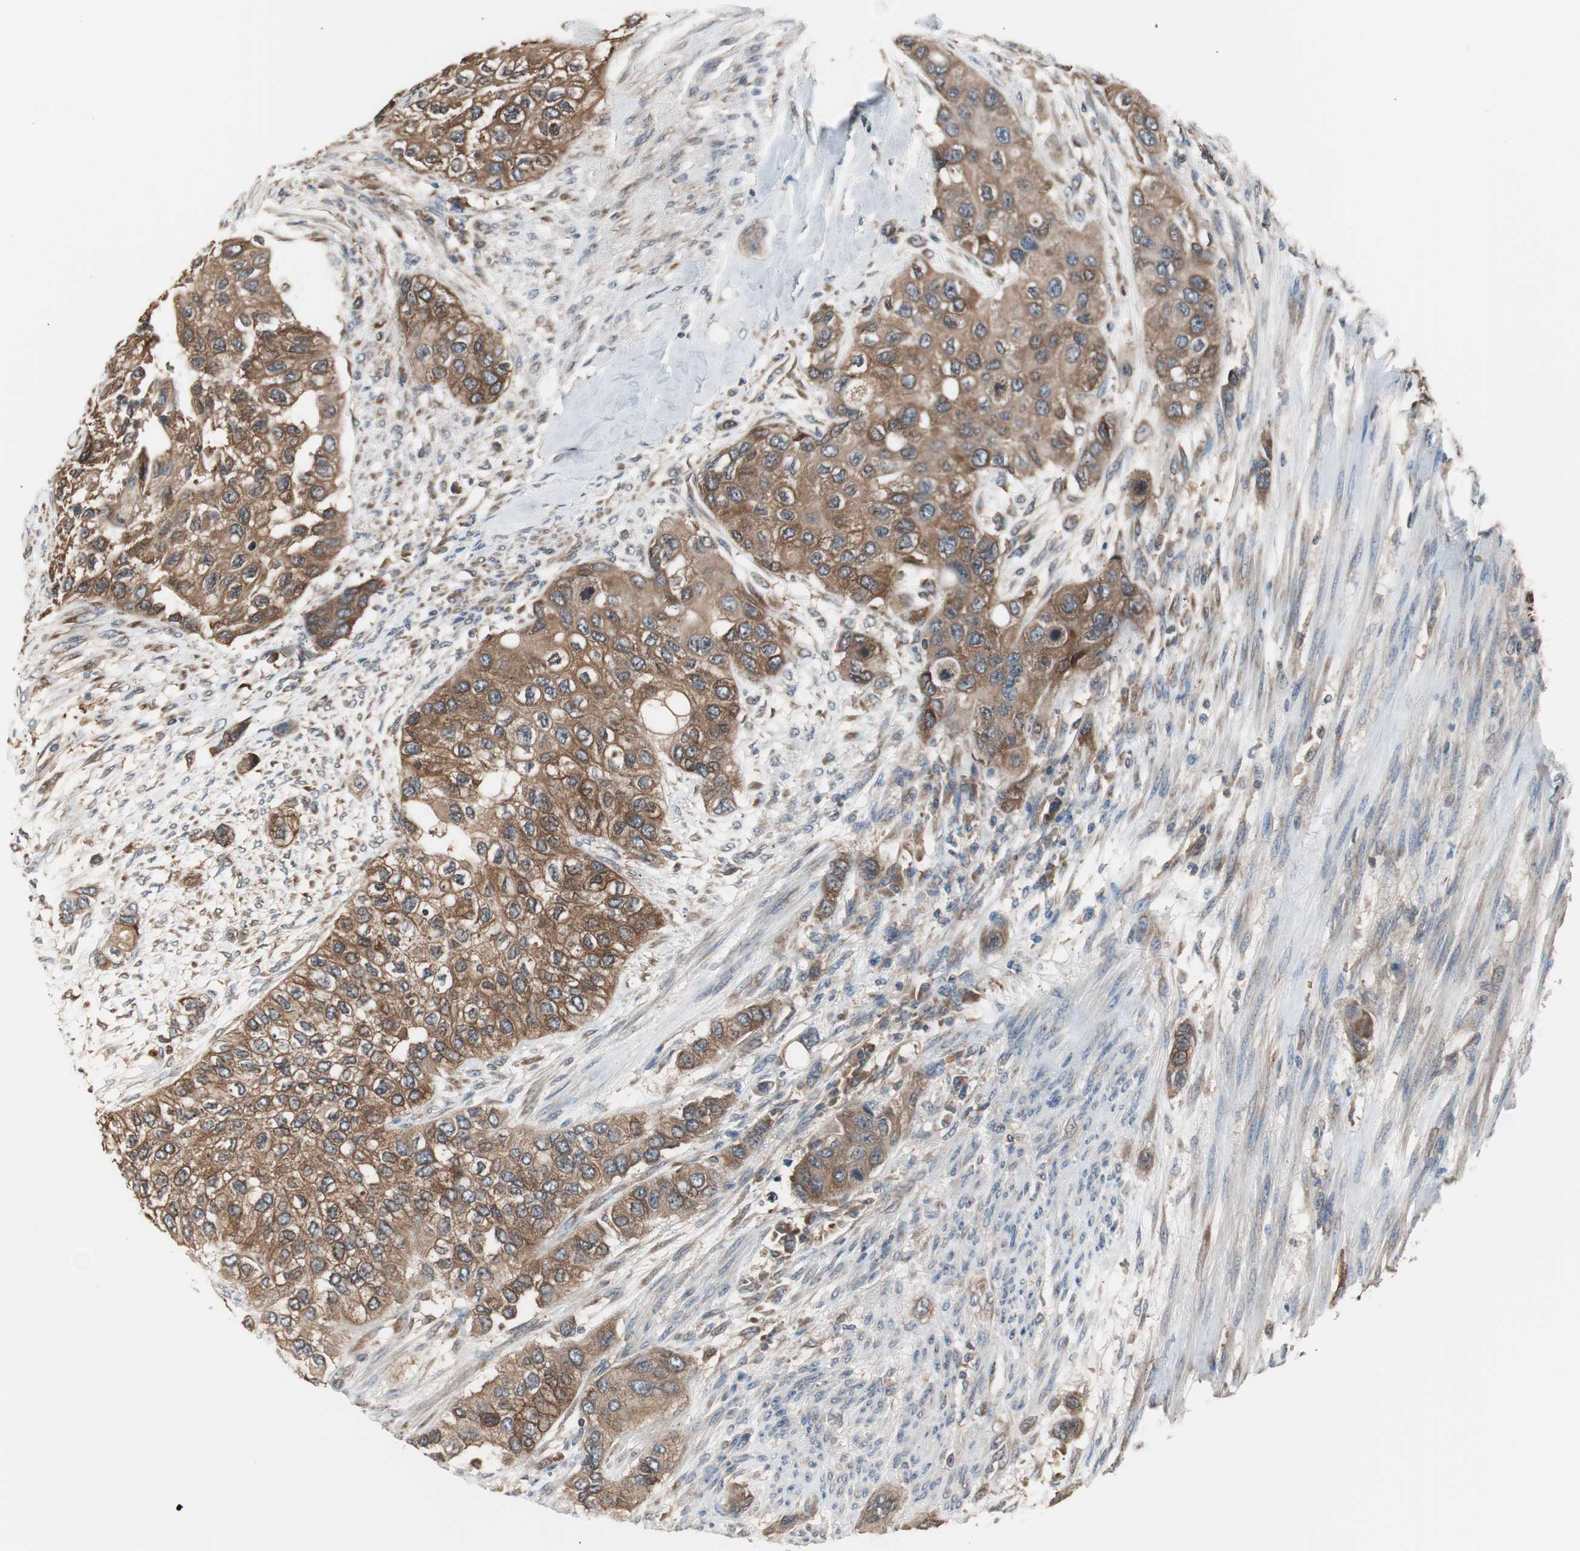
{"staining": {"intensity": "strong", "quantity": ">75%", "location": "cytoplasmic/membranous"}, "tissue": "urothelial cancer", "cell_type": "Tumor cells", "image_type": "cancer", "snomed": [{"axis": "morphology", "description": "Urothelial carcinoma, High grade"}, {"axis": "topography", "description": "Urinary bladder"}], "caption": "Urothelial cancer tissue demonstrates strong cytoplasmic/membranous positivity in approximately >75% of tumor cells", "gene": "CAPNS1", "patient": {"sex": "female", "age": 56}}